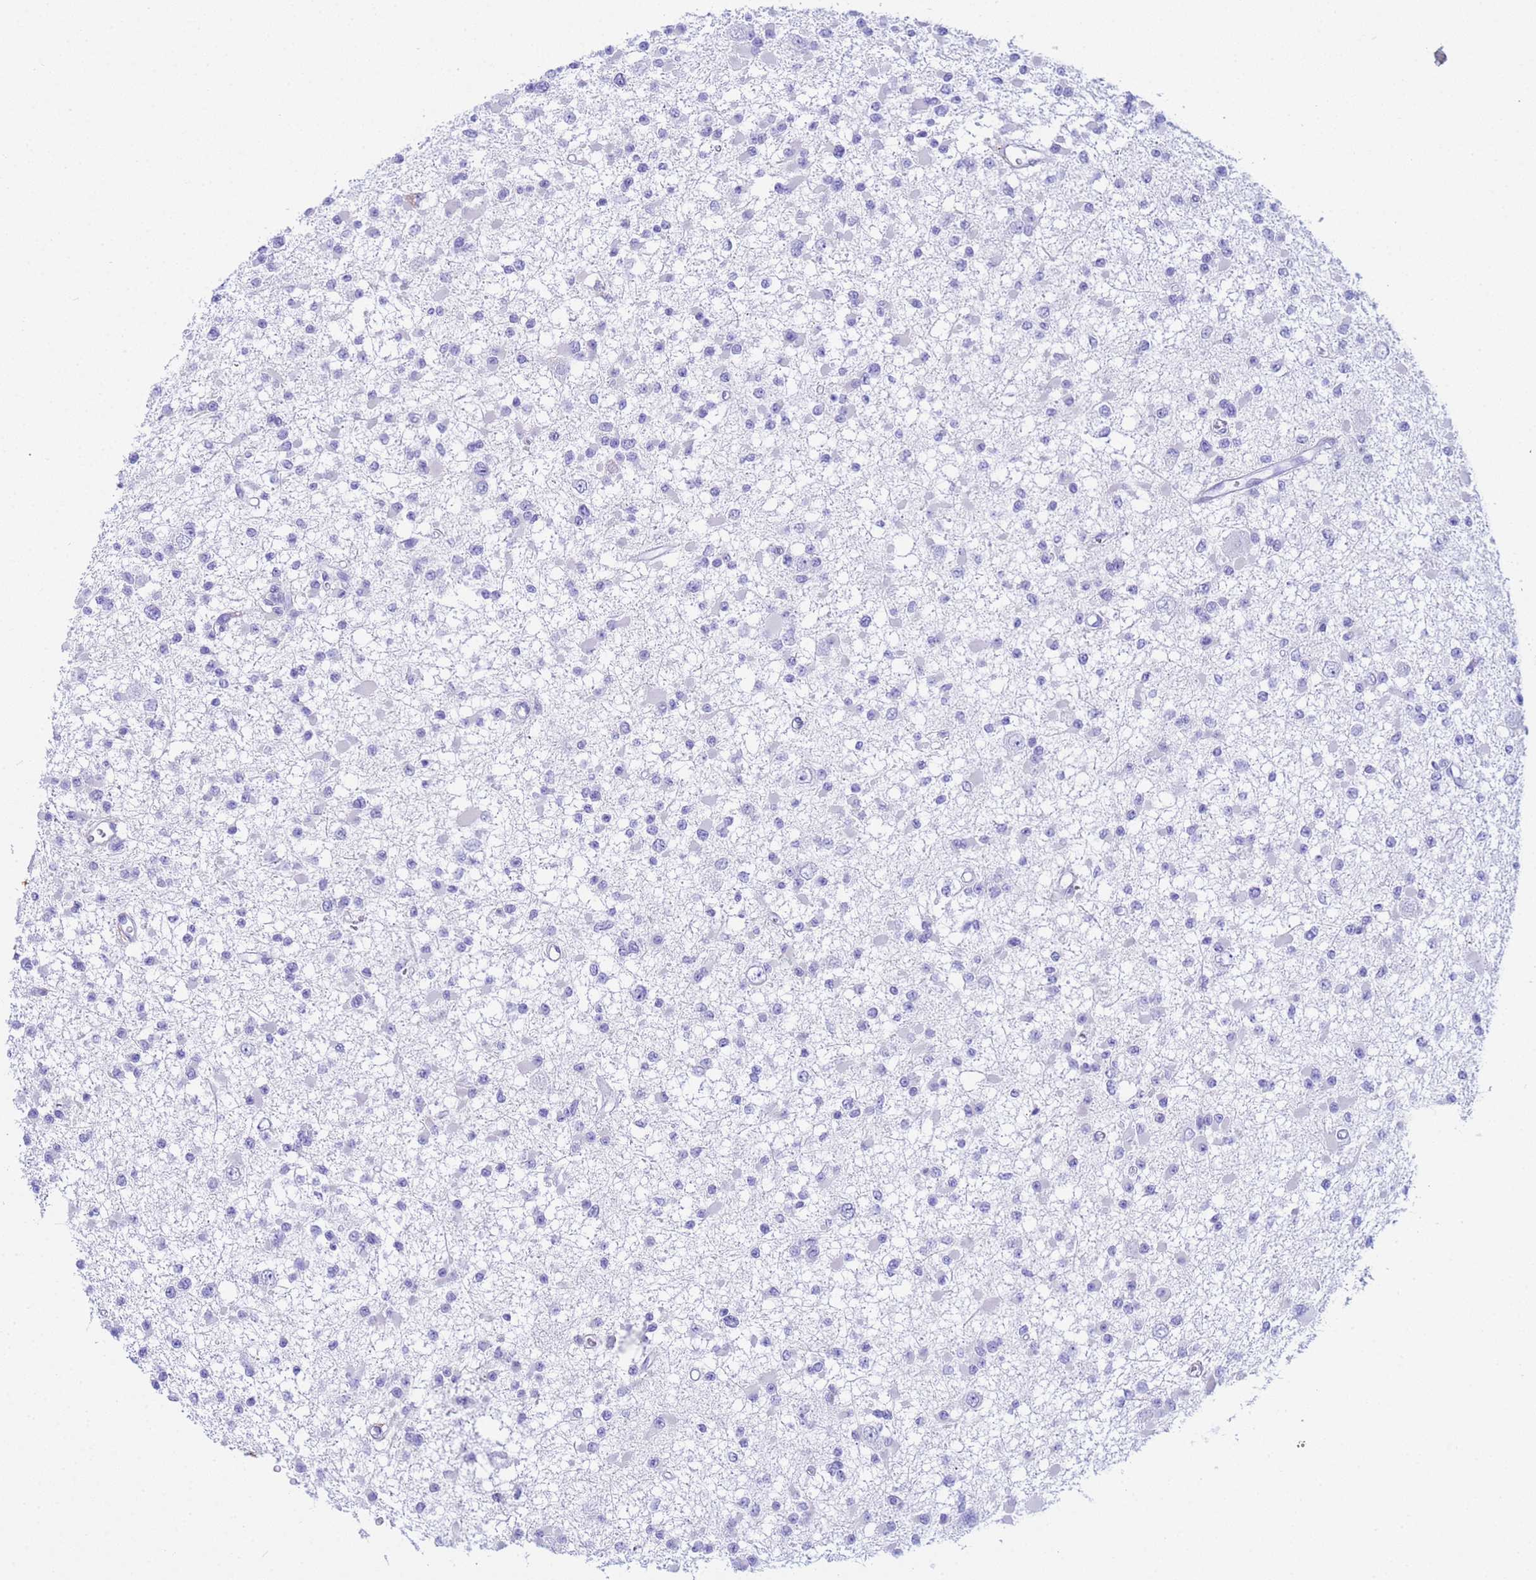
{"staining": {"intensity": "negative", "quantity": "none", "location": "none"}, "tissue": "glioma", "cell_type": "Tumor cells", "image_type": "cancer", "snomed": [{"axis": "morphology", "description": "Glioma, malignant, Low grade"}, {"axis": "topography", "description": "Brain"}], "caption": "Tumor cells show no significant protein positivity in malignant low-grade glioma. The staining was performed using DAB to visualize the protein expression in brown, while the nuclei were stained in blue with hematoxylin (Magnification: 20x).", "gene": "AQP12A", "patient": {"sex": "female", "age": 22}}